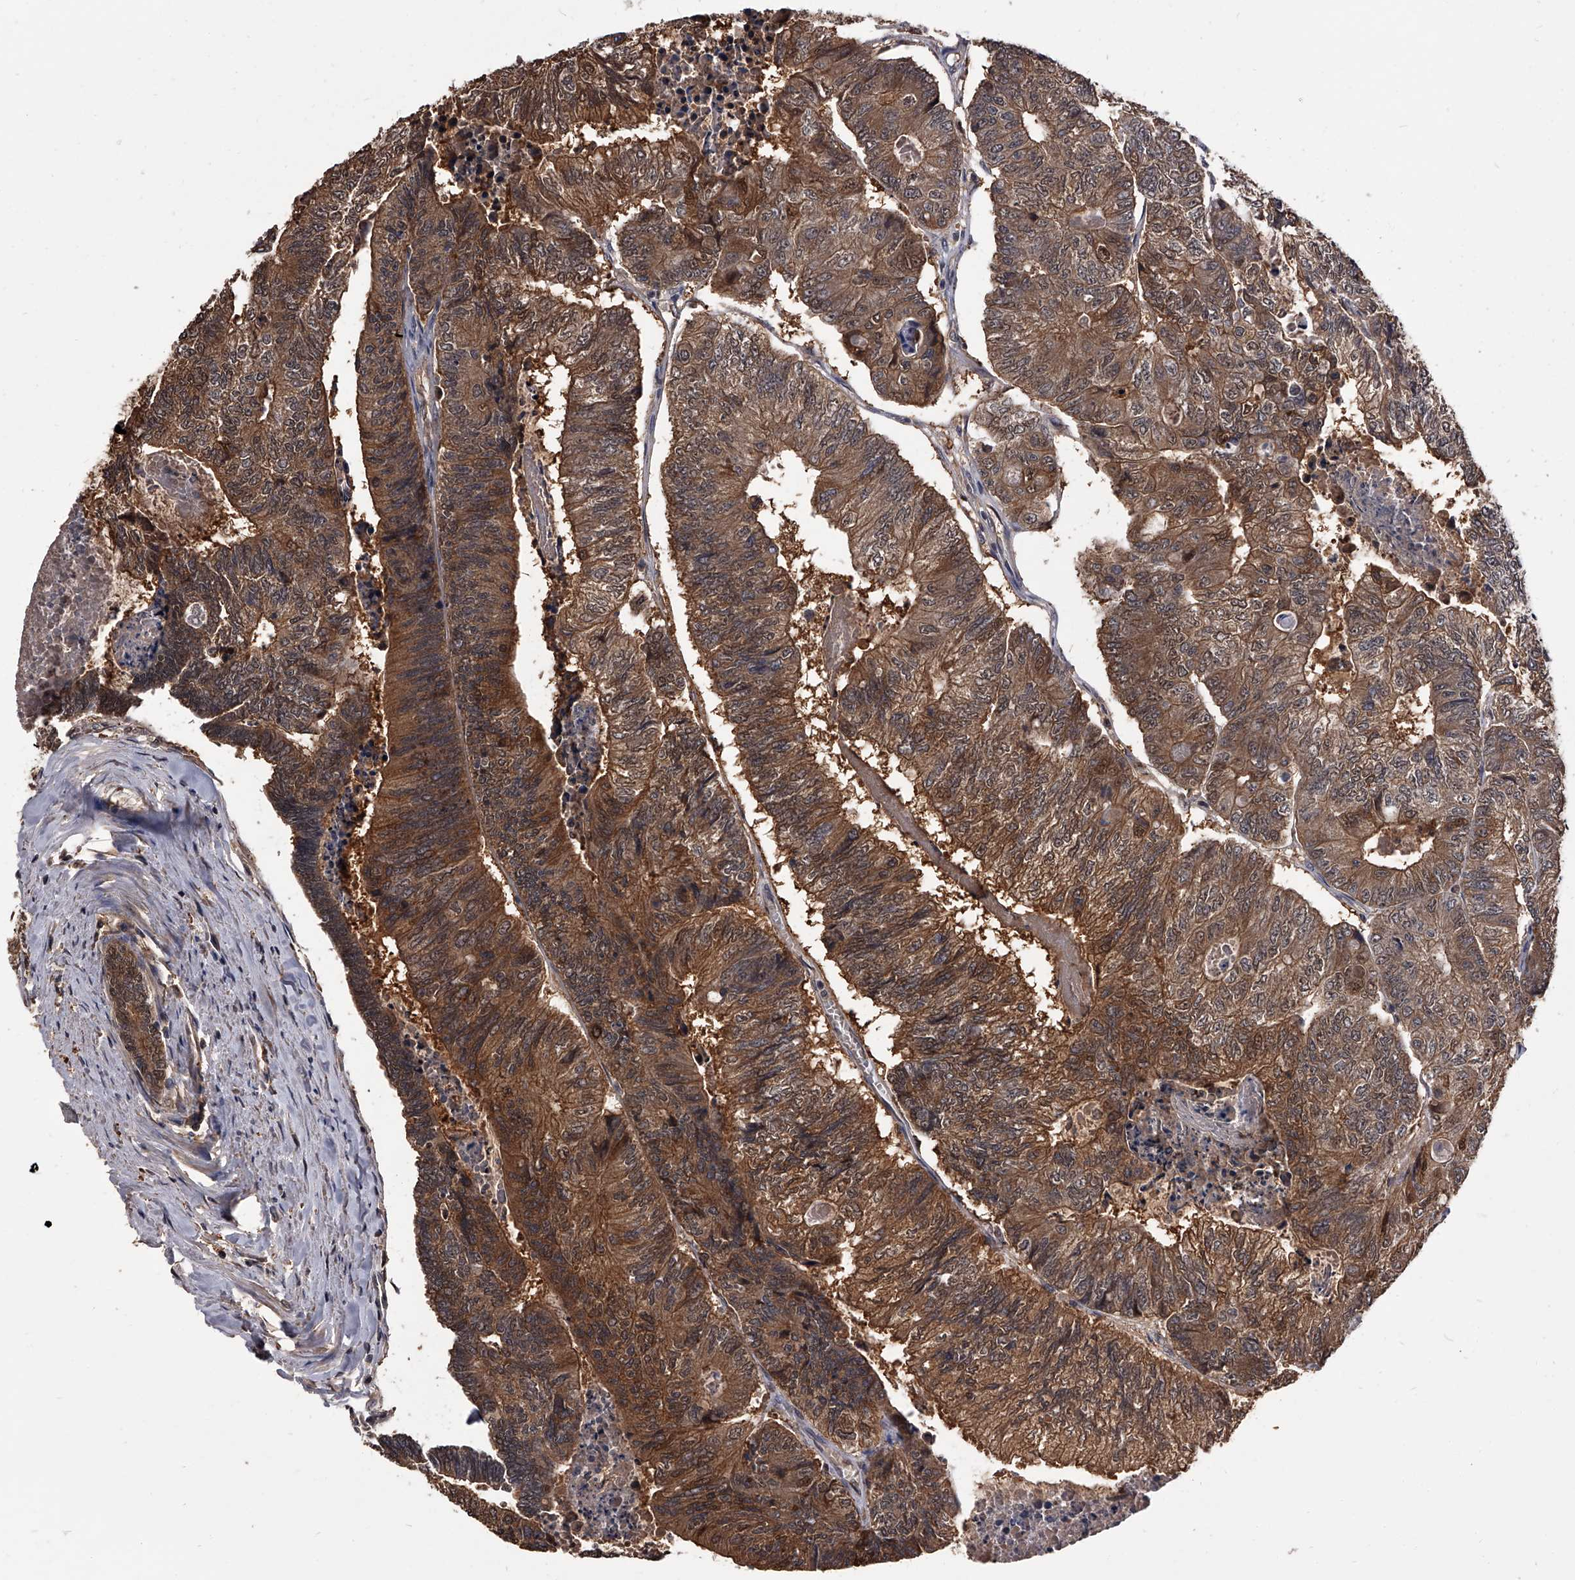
{"staining": {"intensity": "moderate", "quantity": ">75%", "location": "cytoplasmic/membranous"}, "tissue": "colorectal cancer", "cell_type": "Tumor cells", "image_type": "cancer", "snomed": [{"axis": "morphology", "description": "Adenocarcinoma, NOS"}, {"axis": "topography", "description": "Colon"}], "caption": "Brown immunohistochemical staining in human adenocarcinoma (colorectal) displays moderate cytoplasmic/membranous expression in about >75% of tumor cells. (brown staining indicates protein expression, while blue staining denotes nuclei).", "gene": "SLC18B1", "patient": {"sex": "female", "age": 67}}